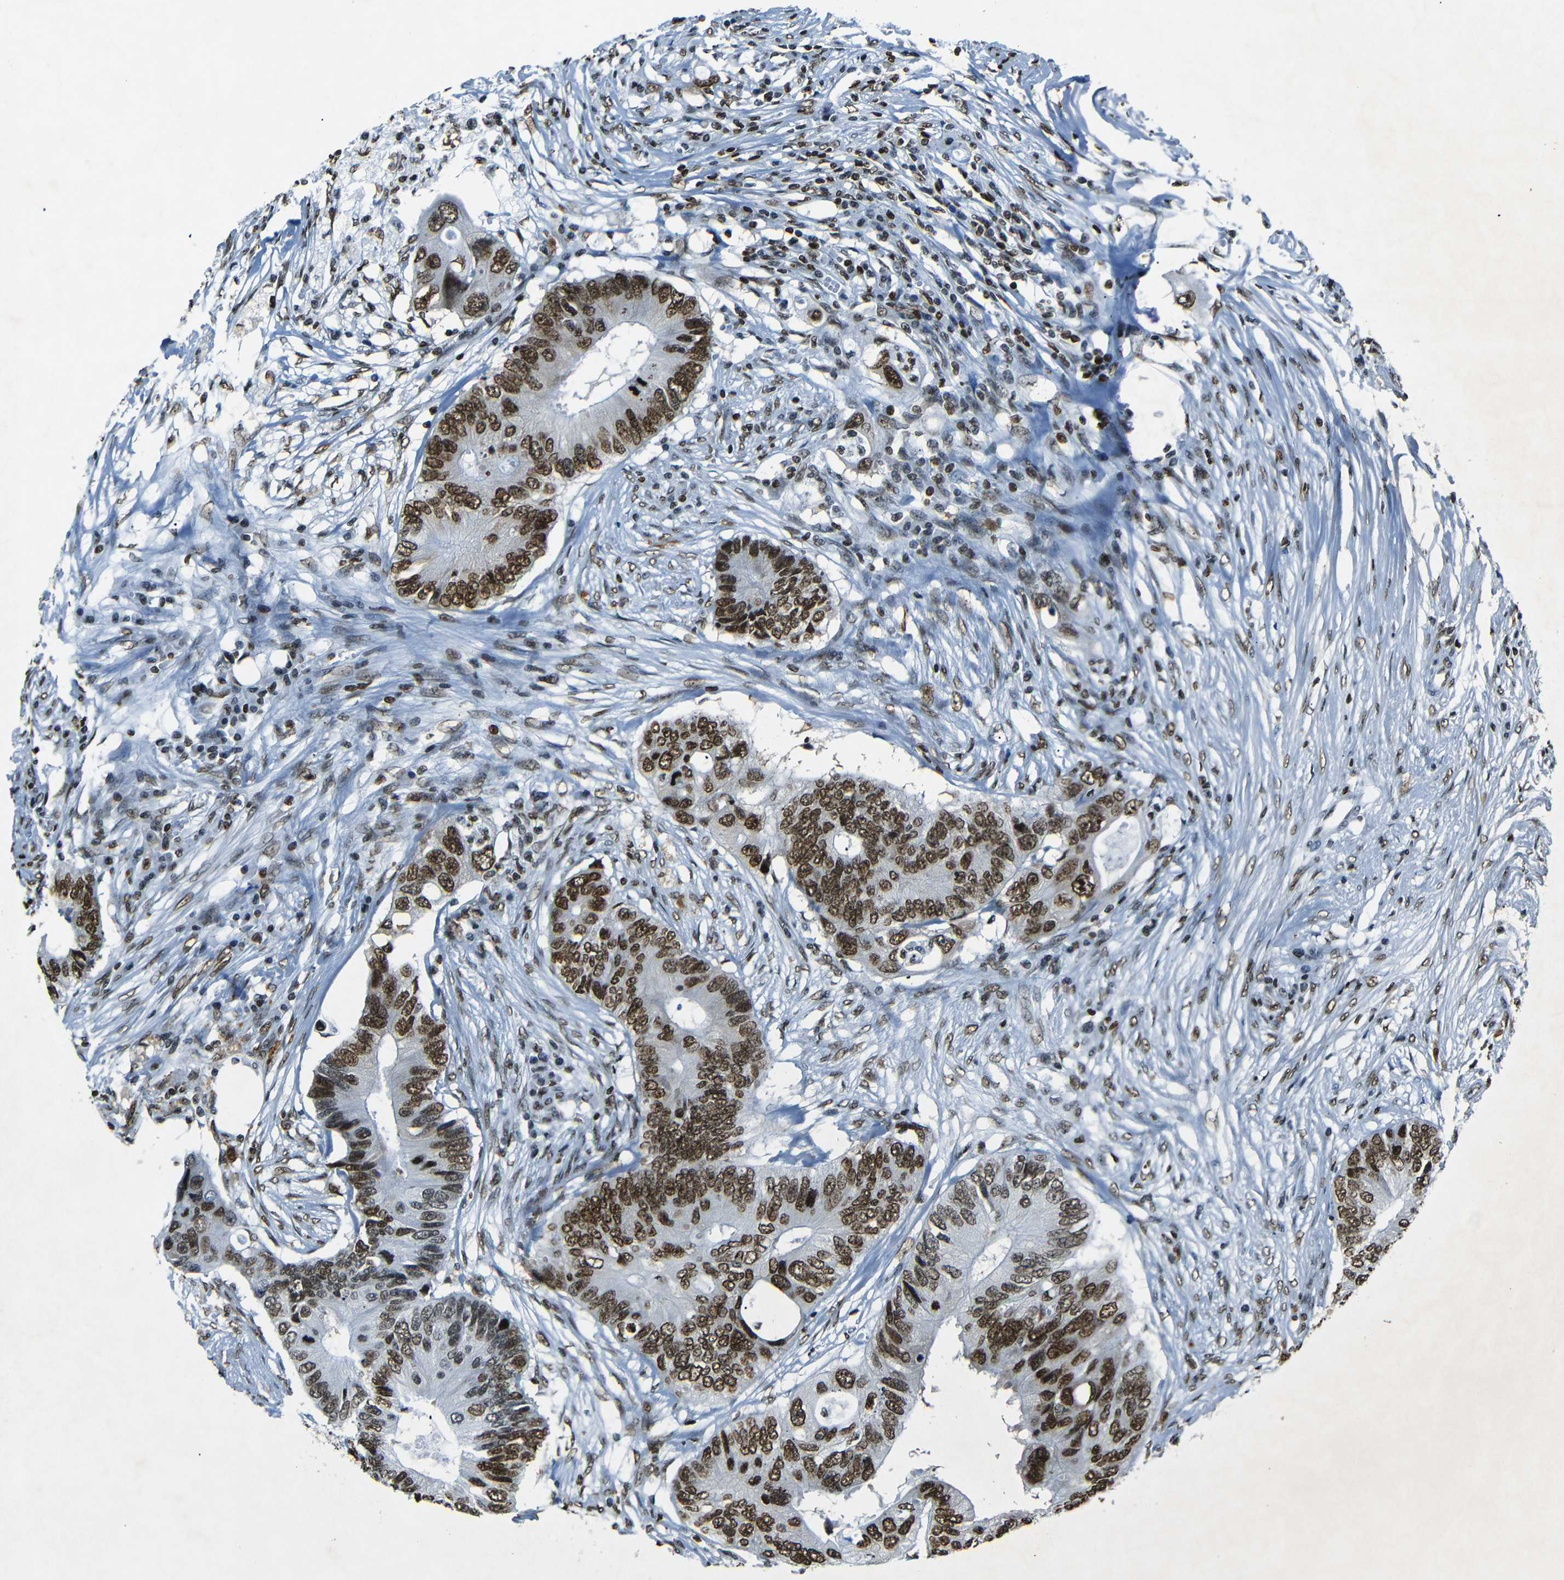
{"staining": {"intensity": "strong", "quantity": ">75%", "location": "nuclear"}, "tissue": "colorectal cancer", "cell_type": "Tumor cells", "image_type": "cancer", "snomed": [{"axis": "morphology", "description": "Adenocarcinoma, NOS"}, {"axis": "topography", "description": "Colon"}], "caption": "Strong nuclear expression for a protein is identified in about >75% of tumor cells of colorectal cancer using immunohistochemistry.", "gene": "HMGN1", "patient": {"sex": "male", "age": 71}}